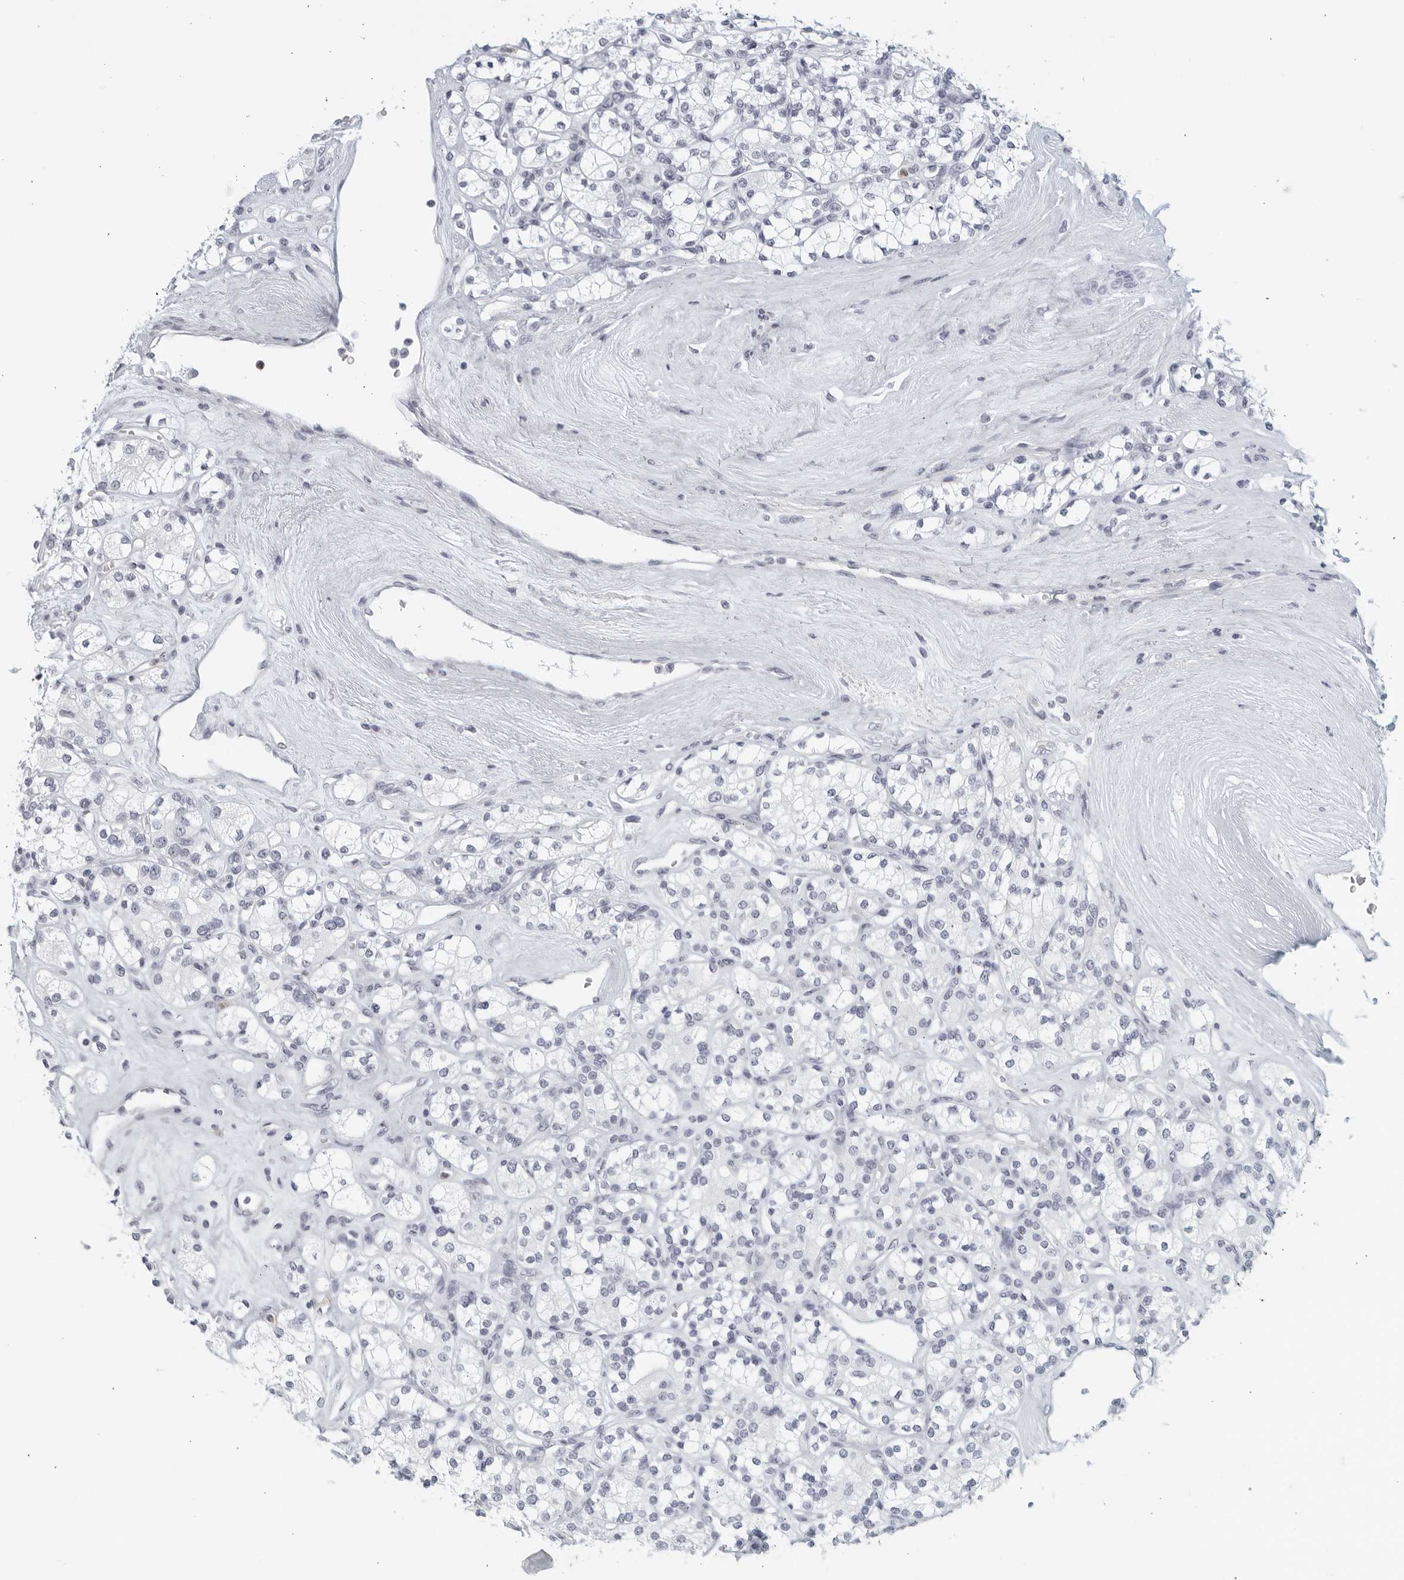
{"staining": {"intensity": "negative", "quantity": "none", "location": "none"}, "tissue": "renal cancer", "cell_type": "Tumor cells", "image_type": "cancer", "snomed": [{"axis": "morphology", "description": "Adenocarcinoma, NOS"}, {"axis": "topography", "description": "Kidney"}], "caption": "An image of human renal adenocarcinoma is negative for staining in tumor cells. (DAB (3,3'-diaminobenzidine) immunohistochemistry (IHC) with hematoxylin counter stain).", "gene": "KLK7", "patient": {"sex": "male", "age": 77}}